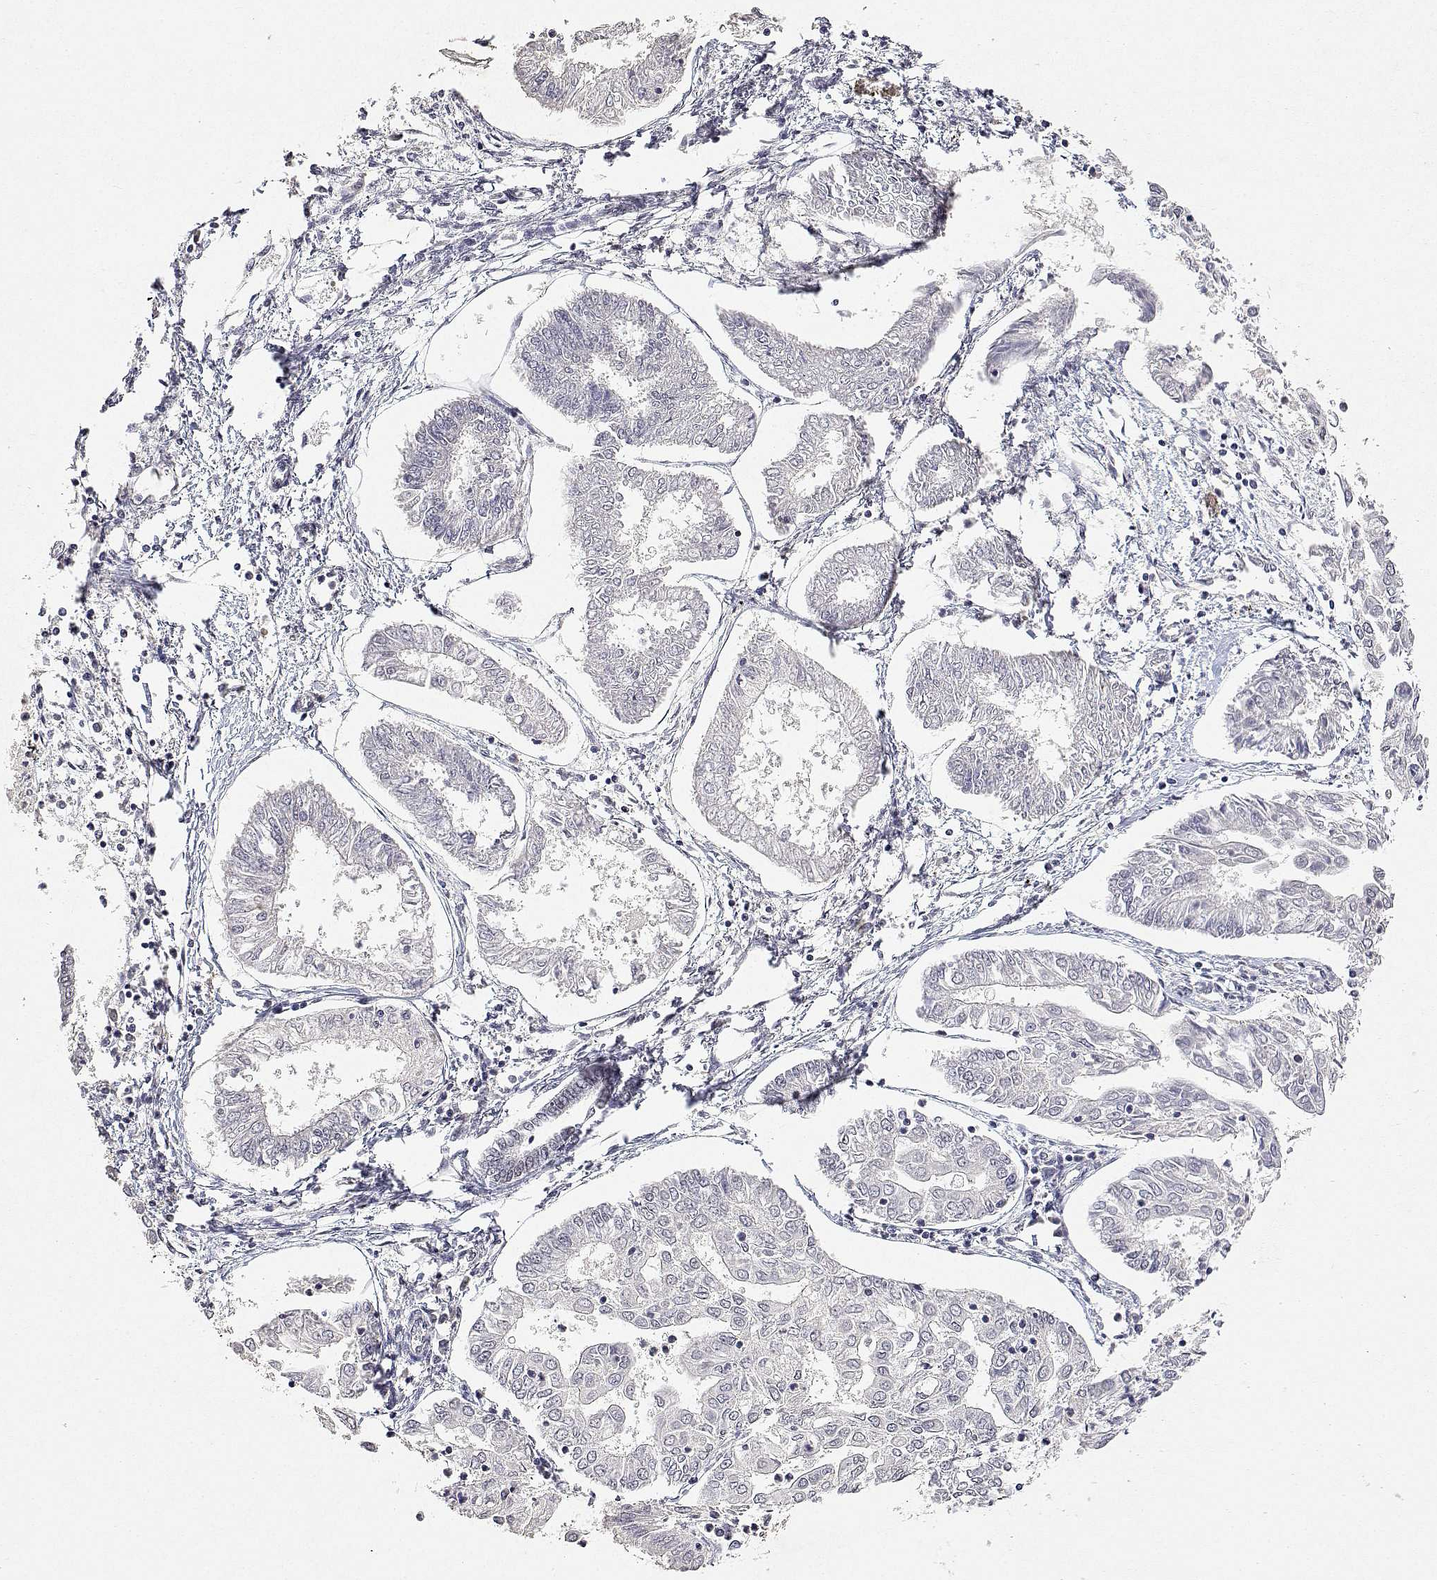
{"staining": {"intensity": "negative", "quantity": "none", "location": "none"}, "tissue": "endometrial cancer", "cell_type": "Tumor cells", "image_type": "cancer", "snomed": [{"axis": "morphology", "description": "Adenocarcinoma, NOS"}, {"axis": "topography", "description": "Endometrium"}], "caption": "This is an immunohistochemistry histopathology image of endometrial adenocarcinoma. There is no positivity in tumor cells.", "gene": "XPC", "patient": {"sex": "female", "age": 68}}